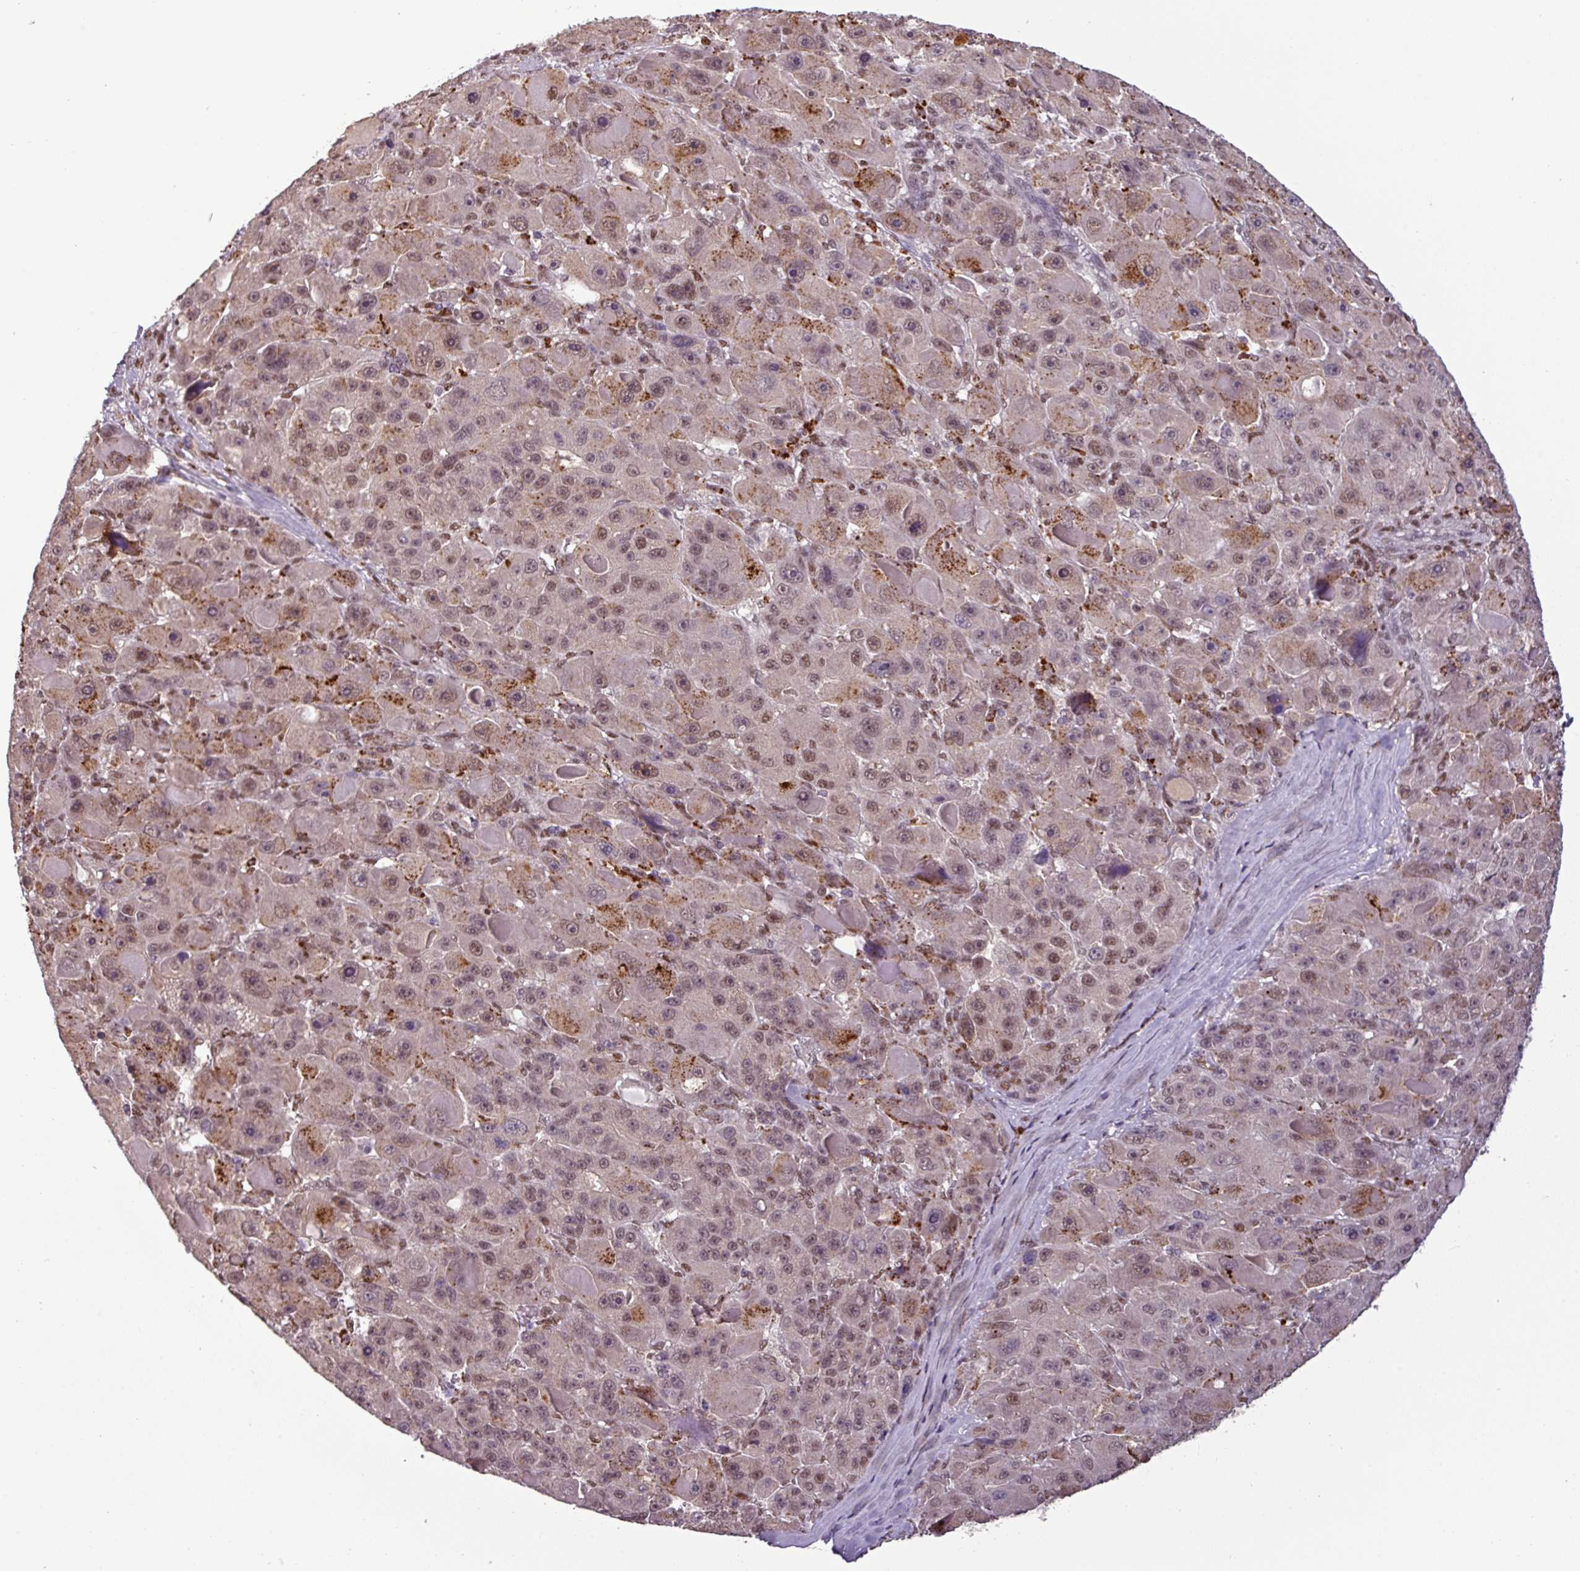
{"staining": {"intensity": "weak", "quantity": "25%-75%", "location": "cytoplasmic/membranous,nuclear"}, "tissue": "liver cancer", "cell_type": "Tumor cells", "image_type": "cancer", "snomed": [{"axis": "morphology", "description": "Carcinoma, Hepatocellular, NOS"}, {"axis": "topography", "description": "Liver"}], "caption": "Immunohistochemical staining of liver cancer reveals low levels of weak cytoplasmic/membranous and nuclear expression in approximately 25%-75% of tumor cells.", "gene": "IRF2BPL", "patient": {"sex": "male", "age": 76}}